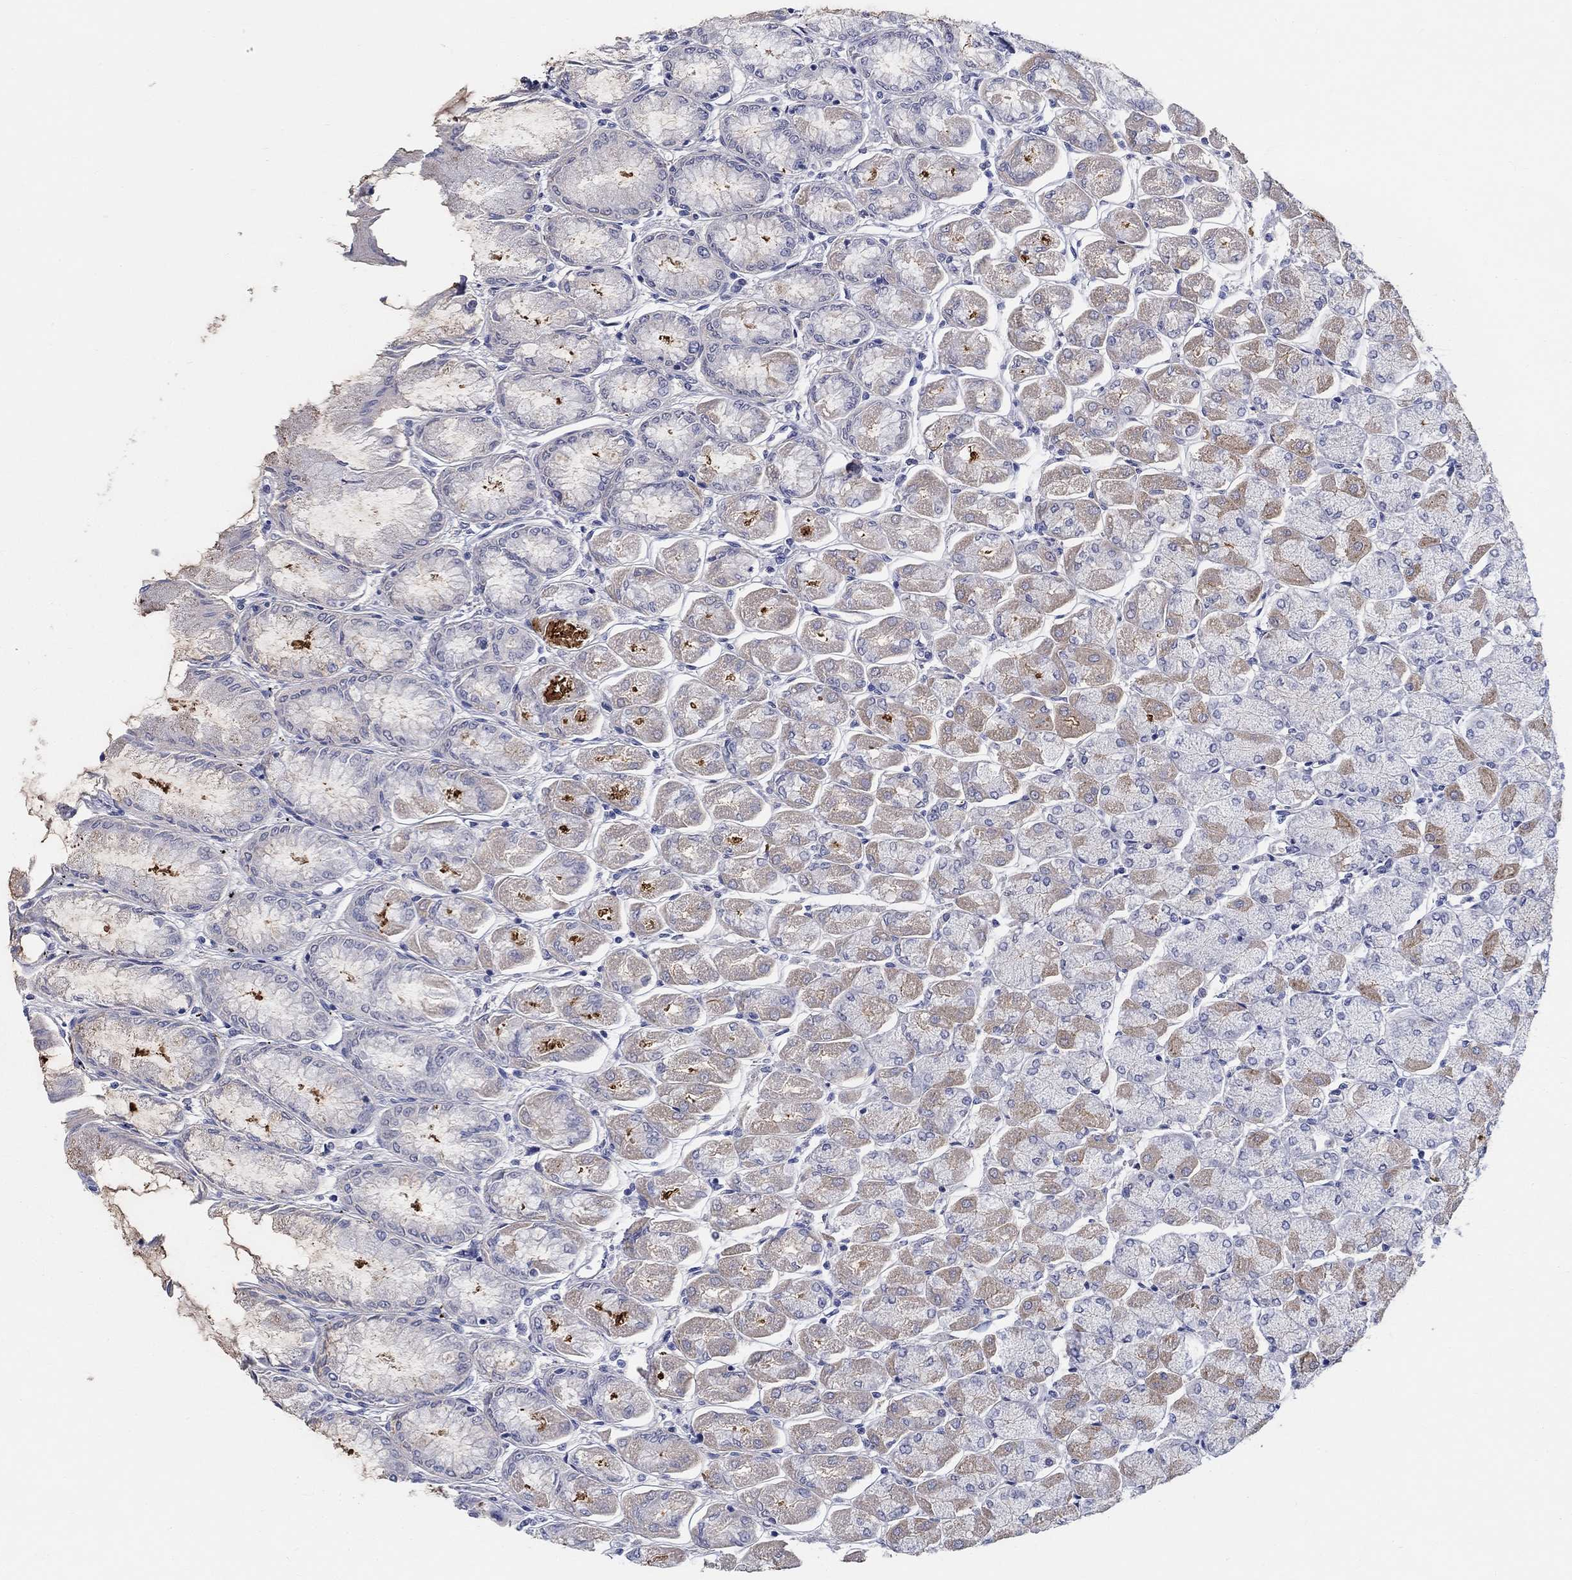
{"staining": {"intensity": "strong", "quantity": "<25%", "location": "cytoplasmic/membranous"}, "tissue": "stomach", "cell_type": "Glandular cells", "image_type": "normal", "snomed": [{"axis": "morphology", "description": "Normal tissue, NOS"}, {"axis": "topography", "description": "Stomach, upper"}], "caption": "Stomach stained for a protein reveals strong cytoplasmic/membranous positivity in glandular cells. The protein of interest is stained brown, and the nuclei are stained in blue (DAB (3,3'-diaminobenzidine) IHC with brightfield microscopy, high magnification).", "gene": "RAP1GAP", "patient": {"sex": "male", "age": 60}}